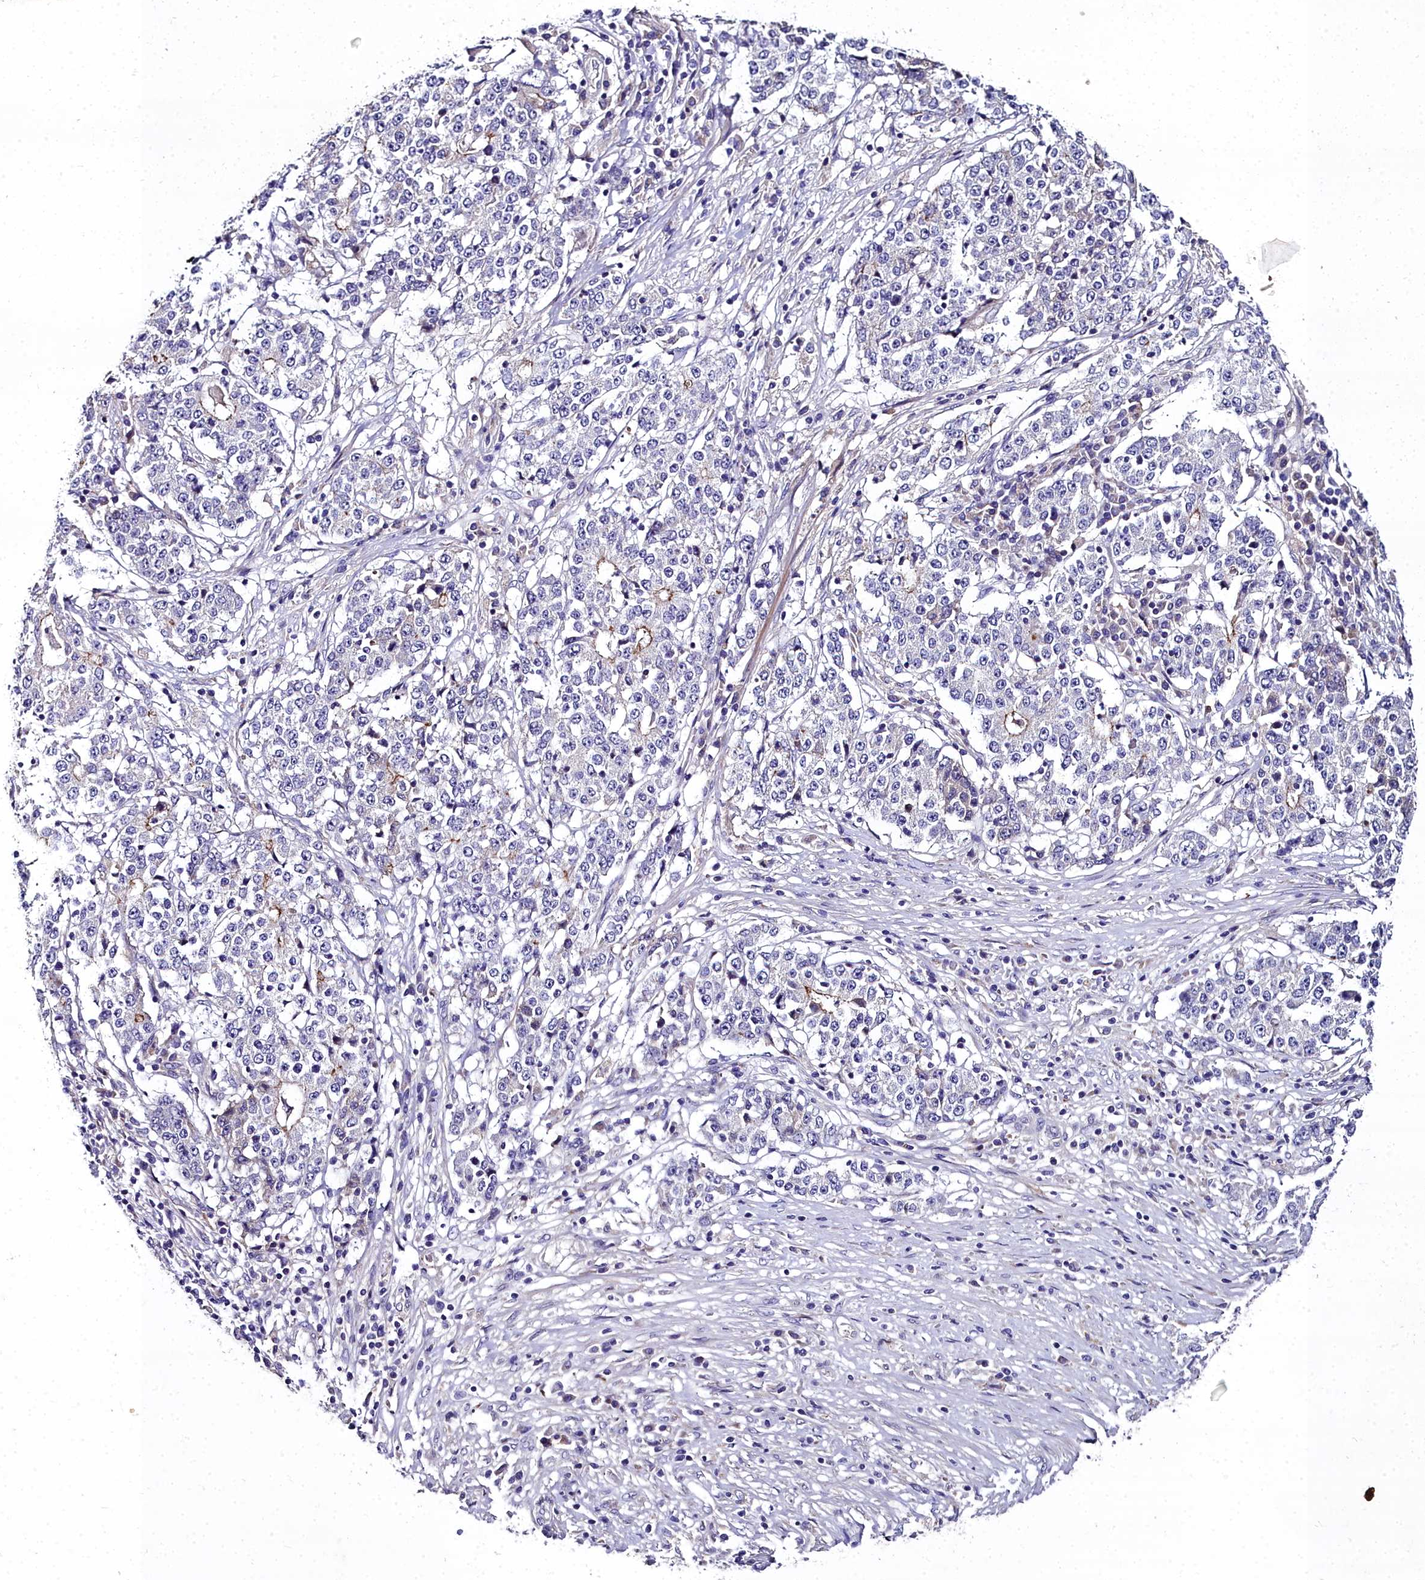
{"staining": {"intensity": "weak", "quantity": "<25%", "location": "cytoplasmic/membranous"}, "tissue": "stomach cancer", "cell_type": "Tumor cells", "image_type": "cancer", "snomed": [{"axis": "morphology", "description": "Adenocarcinoma, NOS"}, {"axis": "topography", "description": "Stomach"}], "caption": "Immunohistochemistry of human stomach cancer (adenocarcinoma) displays no staining in tumor cells.", "gene": "NT5M", "patient": {"sex": "male", "age": 59}}